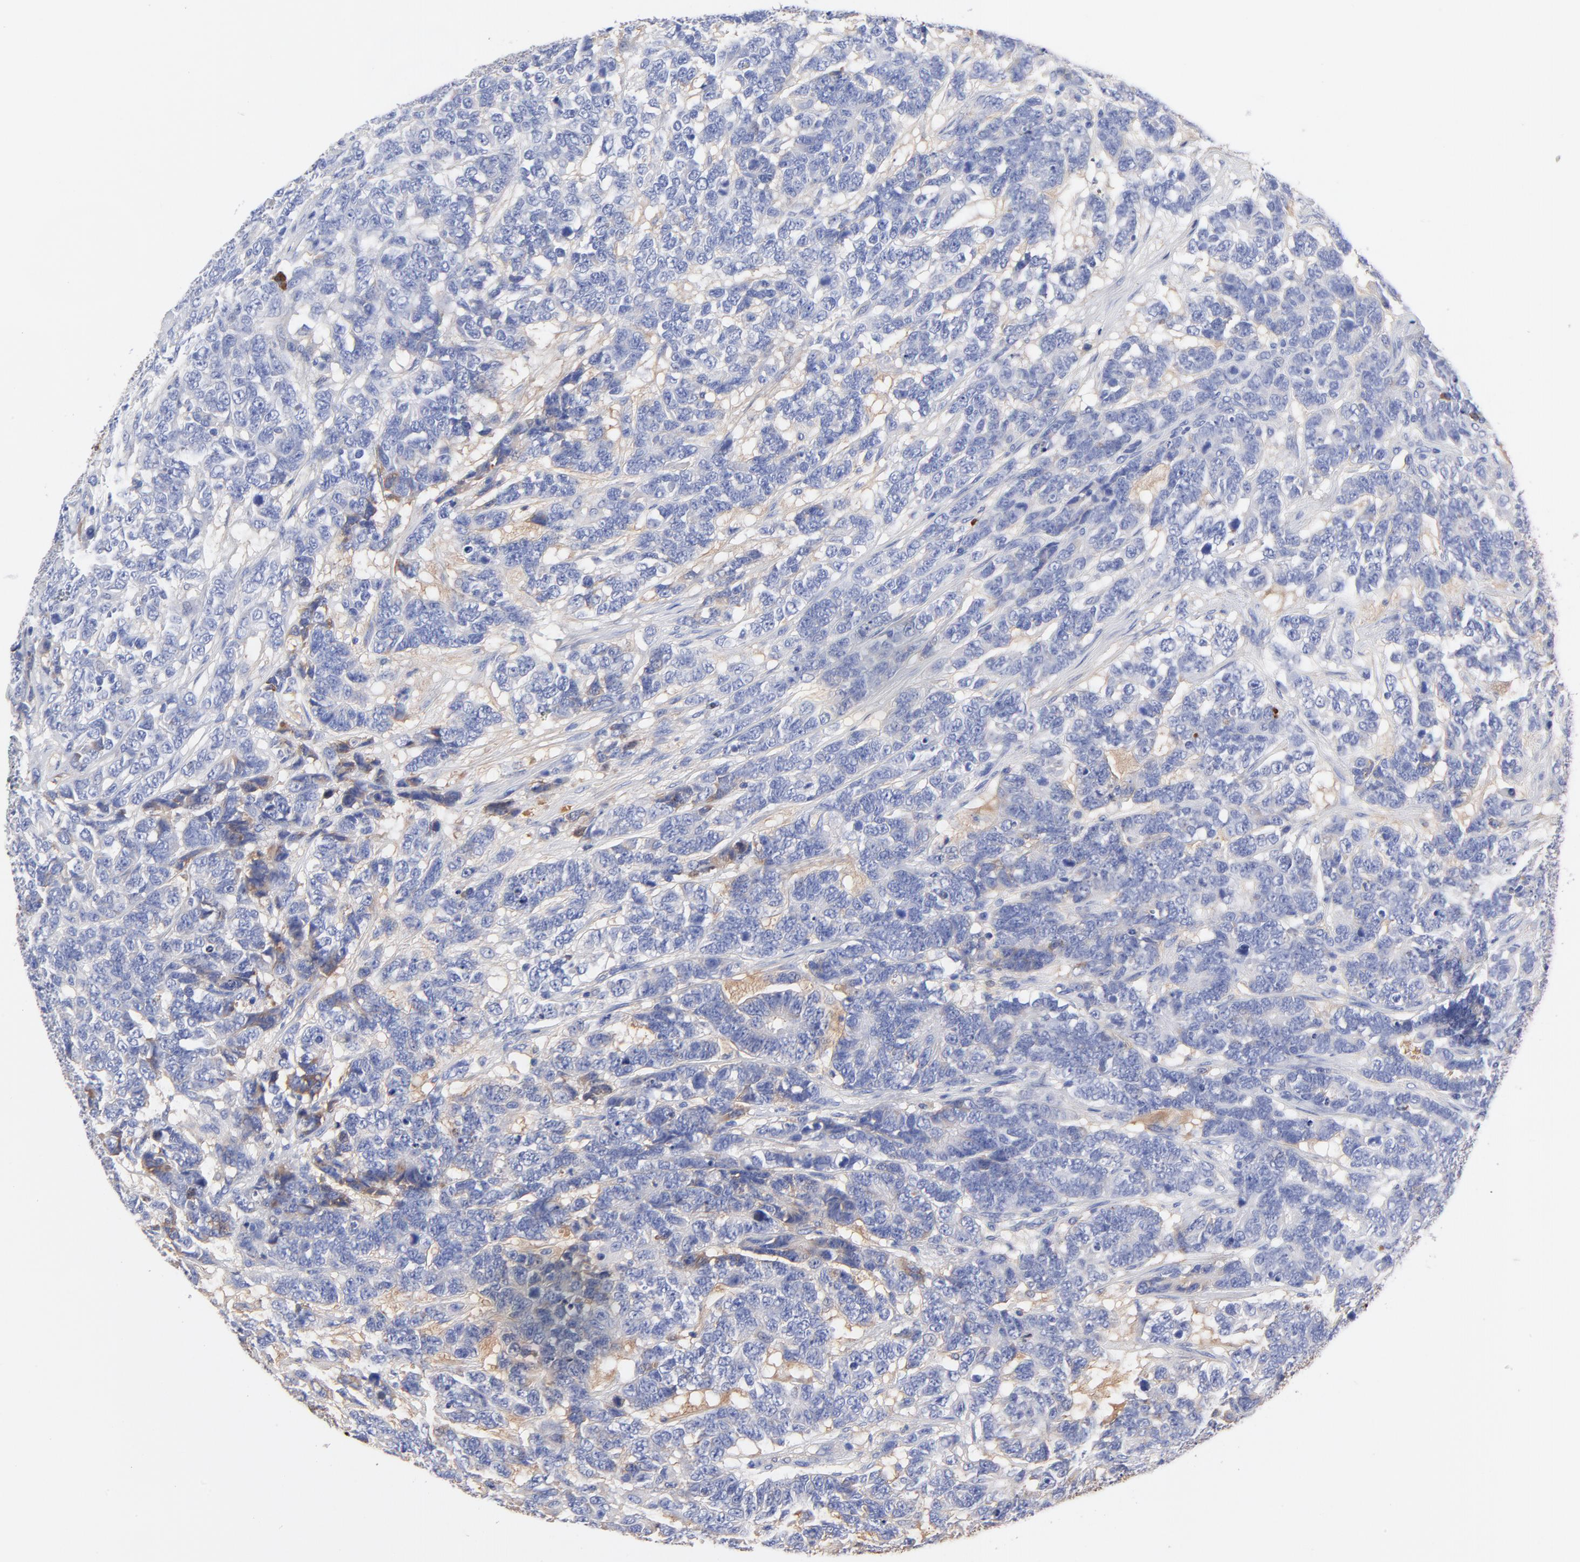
{"staining": {"intensity": "weak", "quantity": "<25%", "location": "cytoplasmic/membranous"}, "tissue": "testis cancer", "cell_type": "Tumor cells", "image_type": "cancer", "snomed": [{"axis": "morphology", "description": "Carcinoma, Embryonal, NOS"}, {"axis": "topography", "description": "Testis"}], "caption": "There is no significant positivity in tumor cells of embryonal carcinoma (testis).", "gene": "IGLV3-10", "patient": {"sex": "male", "age": 26}}